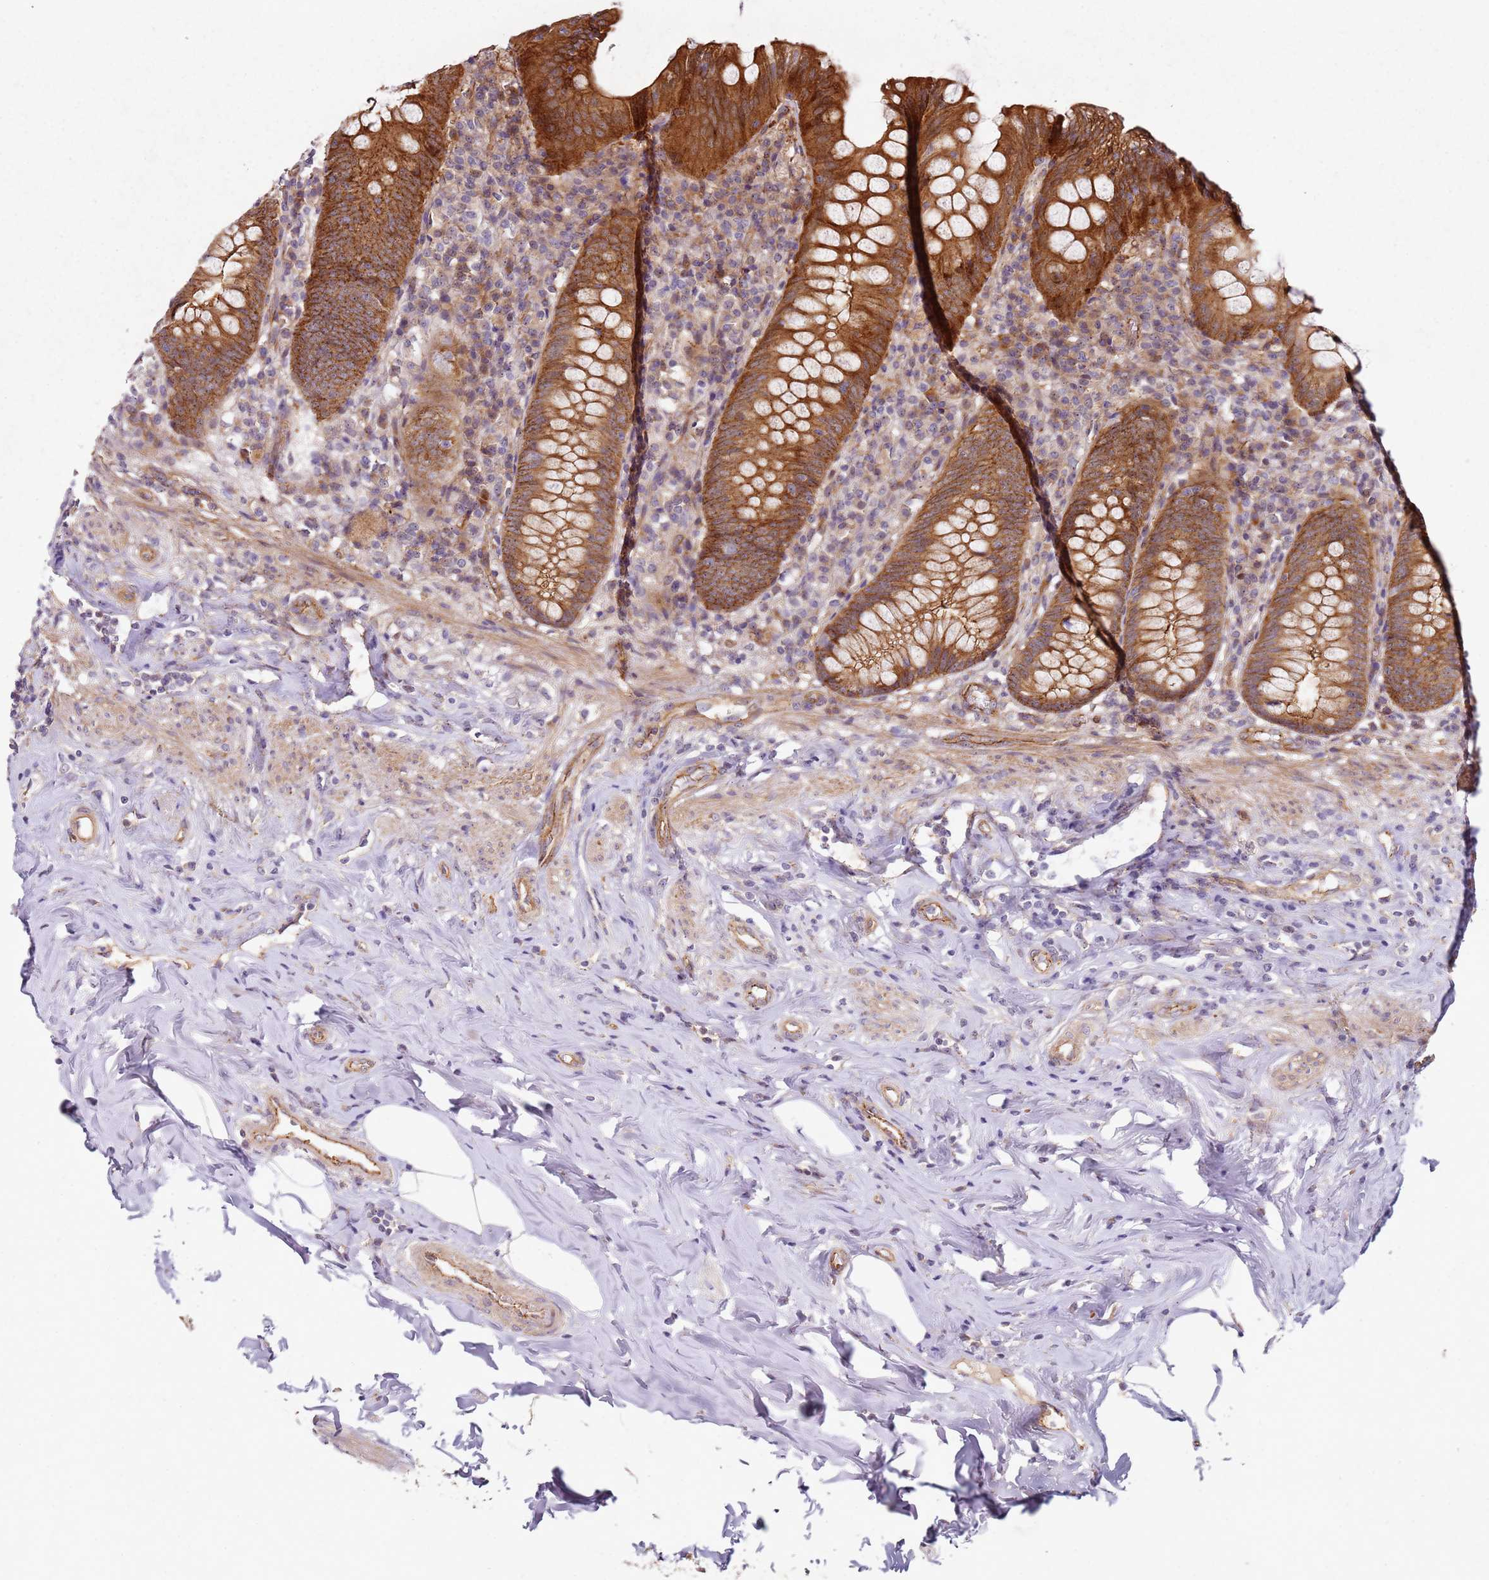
{"staining": {"intensity": "strong", "quantity": ">75%", "location": "cytoplasmic/membranous"}, "tissue": "appendix", "cell_type": "Glandular cells", "image_type": "normal", "snomed": [{"axis": "morphology", "description": "Normal tissue, NOS"}, {"axis": "topography", "description": "Appendix"}], "caption": "Protein staining reveals strong cytoplasmic/membranous staining in approximately >75% of glandular cells in normal appendix.", "gene": "C2CD4B", "patient": {"sex": "female", "age": 54}}